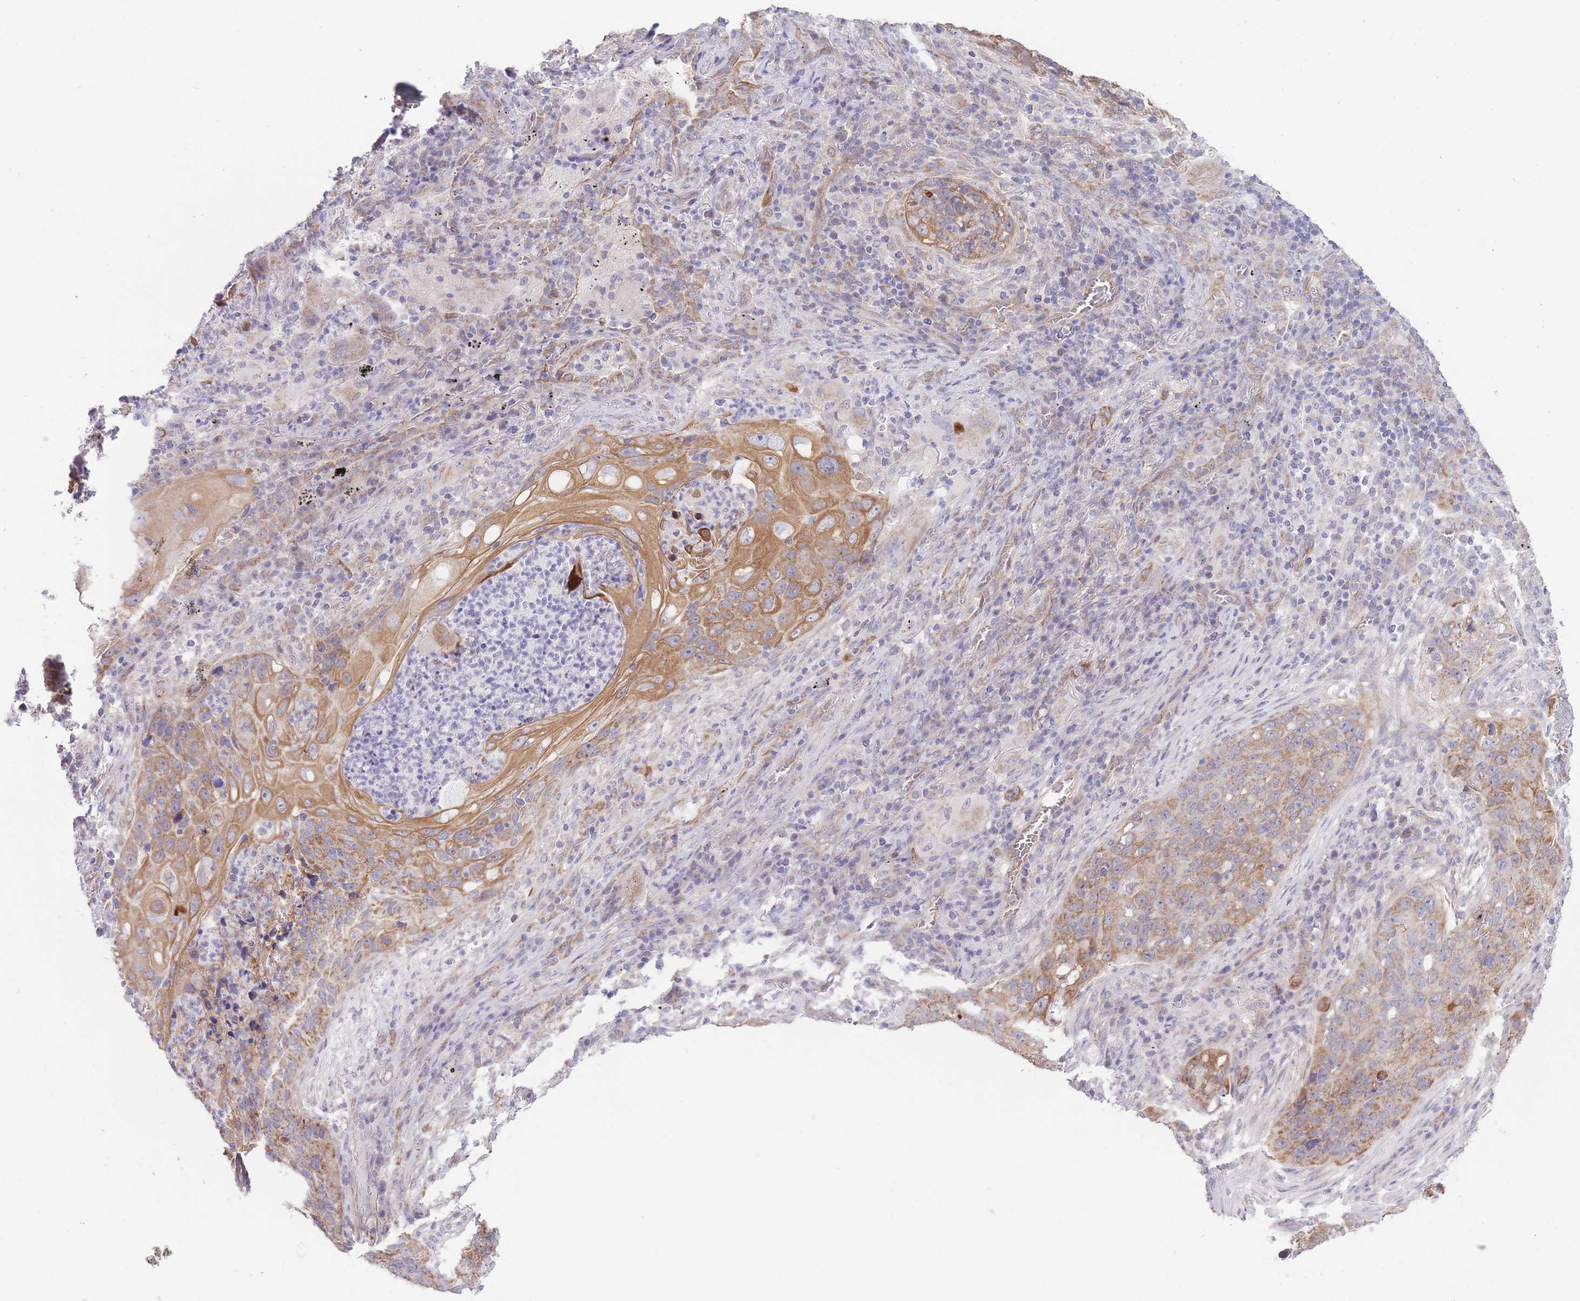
{"staining": {"intensity": "moderate", "quantity": ">75%", "location": "cytoplasmic/membranous"}, "tissue": "lung cancer", "cell_type": "Tumor cells", "image_type": "cancer", "snomed": [{"axis": "morphology", "description": "Squamous cell carcinoma, NOS"}, {"axis": "topography", "description": "Lung"}], "caption": "Tumor cells exhibit medium levels of moderate cytoplasmic/membranous positivity in about >75% of cells in human lung cancer (squamous cell carcinoma). The protein is stained brown, and the nuclei are stained in blue (DAB (3,3'-diaminobenzidine) IHC with brightfield microscopy, high magnification).", "gene": "MRPS31", "patient": {"sex": "female", "age": 63}}